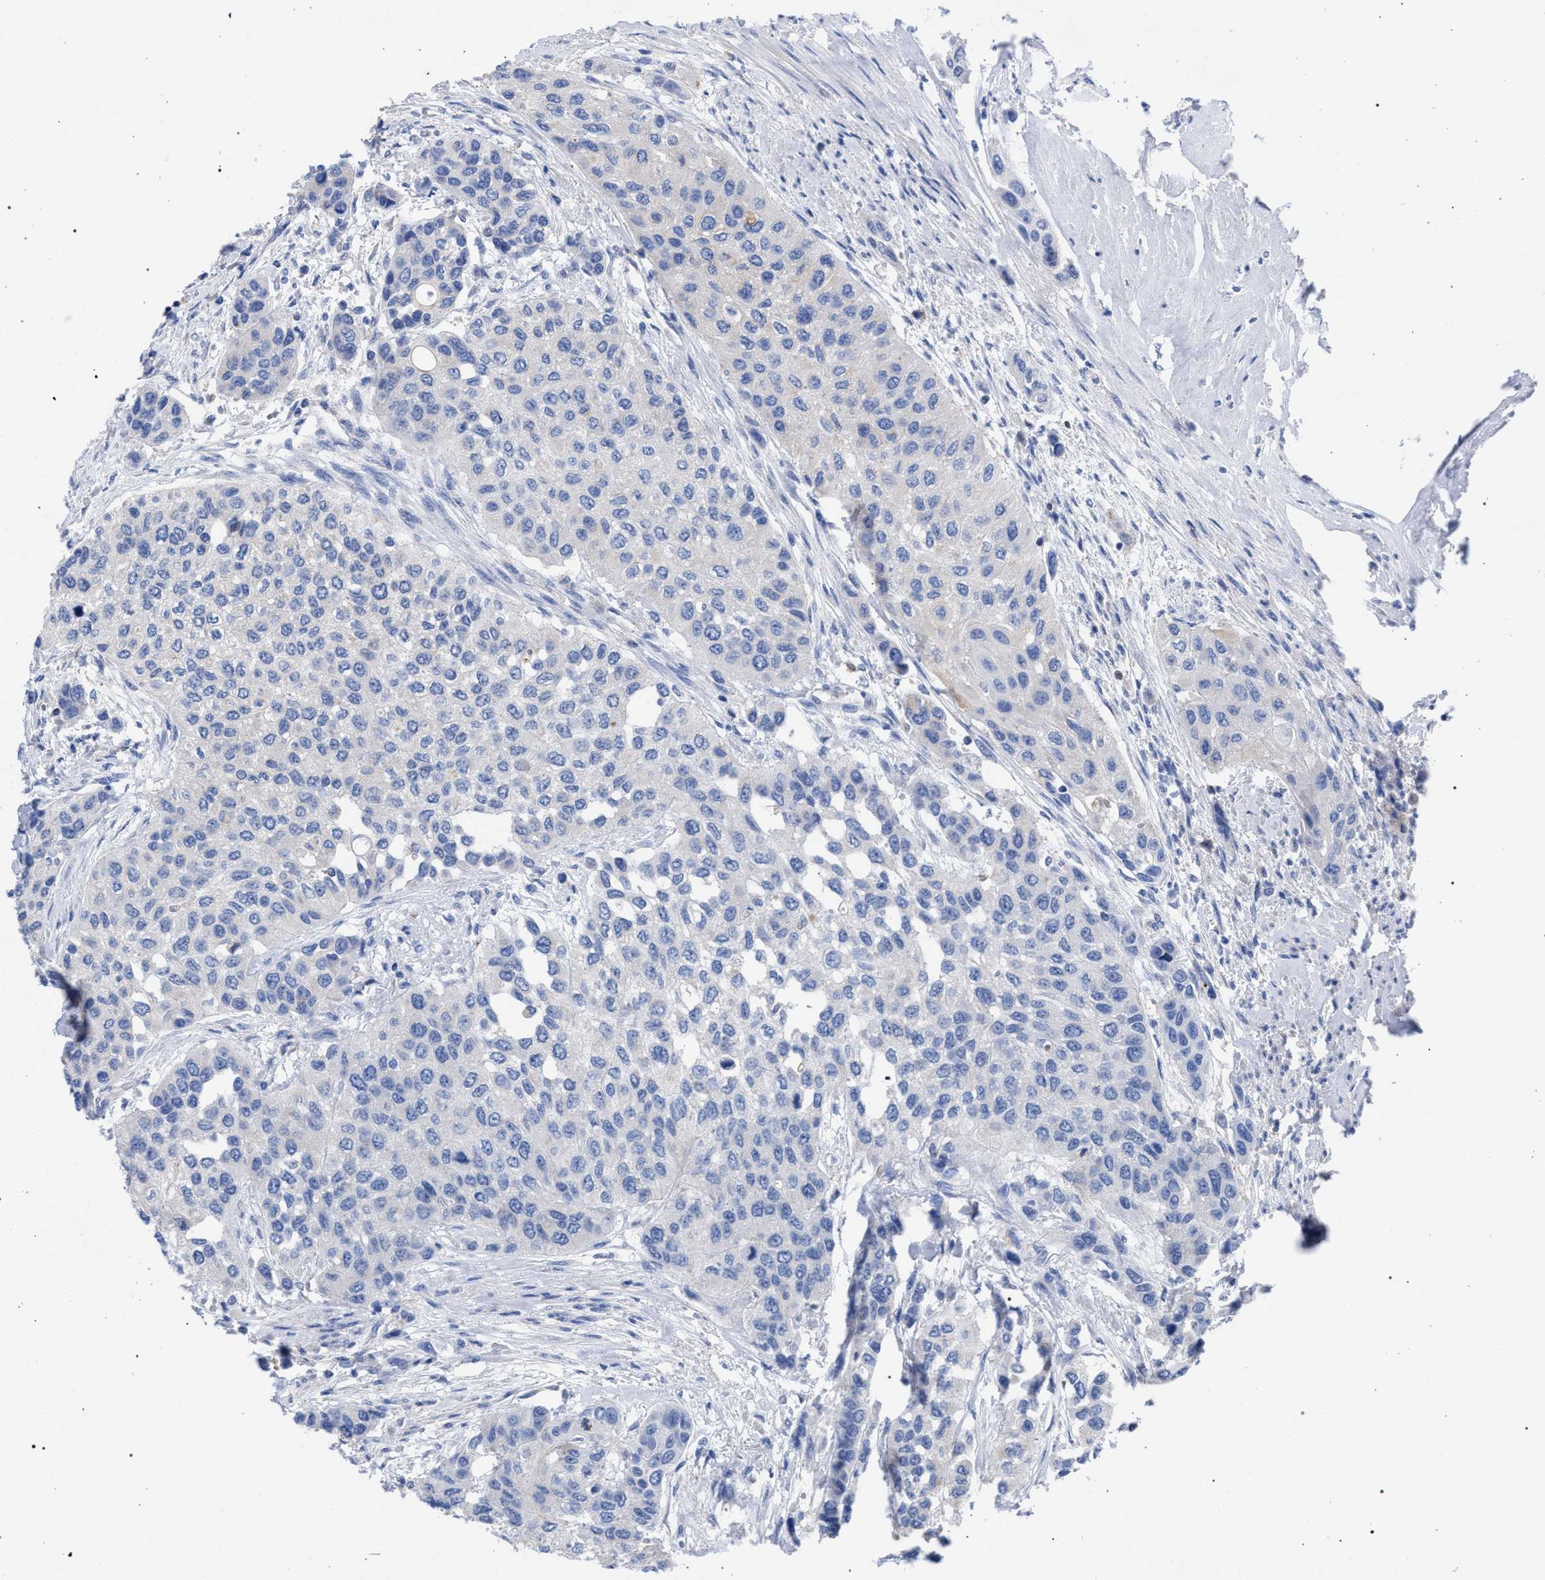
{"staining": {"intensity": "negative", "quantity": "none", "location": "none"}, "tissue": "urothelial cancer", "cell_type": "Tumor cells", "image_type": "cancer", "snomed": [{"axis": "morphology", "description": "Urothelial carcinoma, High grade"}, {"axis": "topography", "description": "Urinary bladder"}], "caption": "Immunohistochemistry (IHC) of human high-grade urothelial carcinoma exhibits no staining in tumor cells.", "gene": "GMPR", "patient": {"sex": "female", "age": 56}}